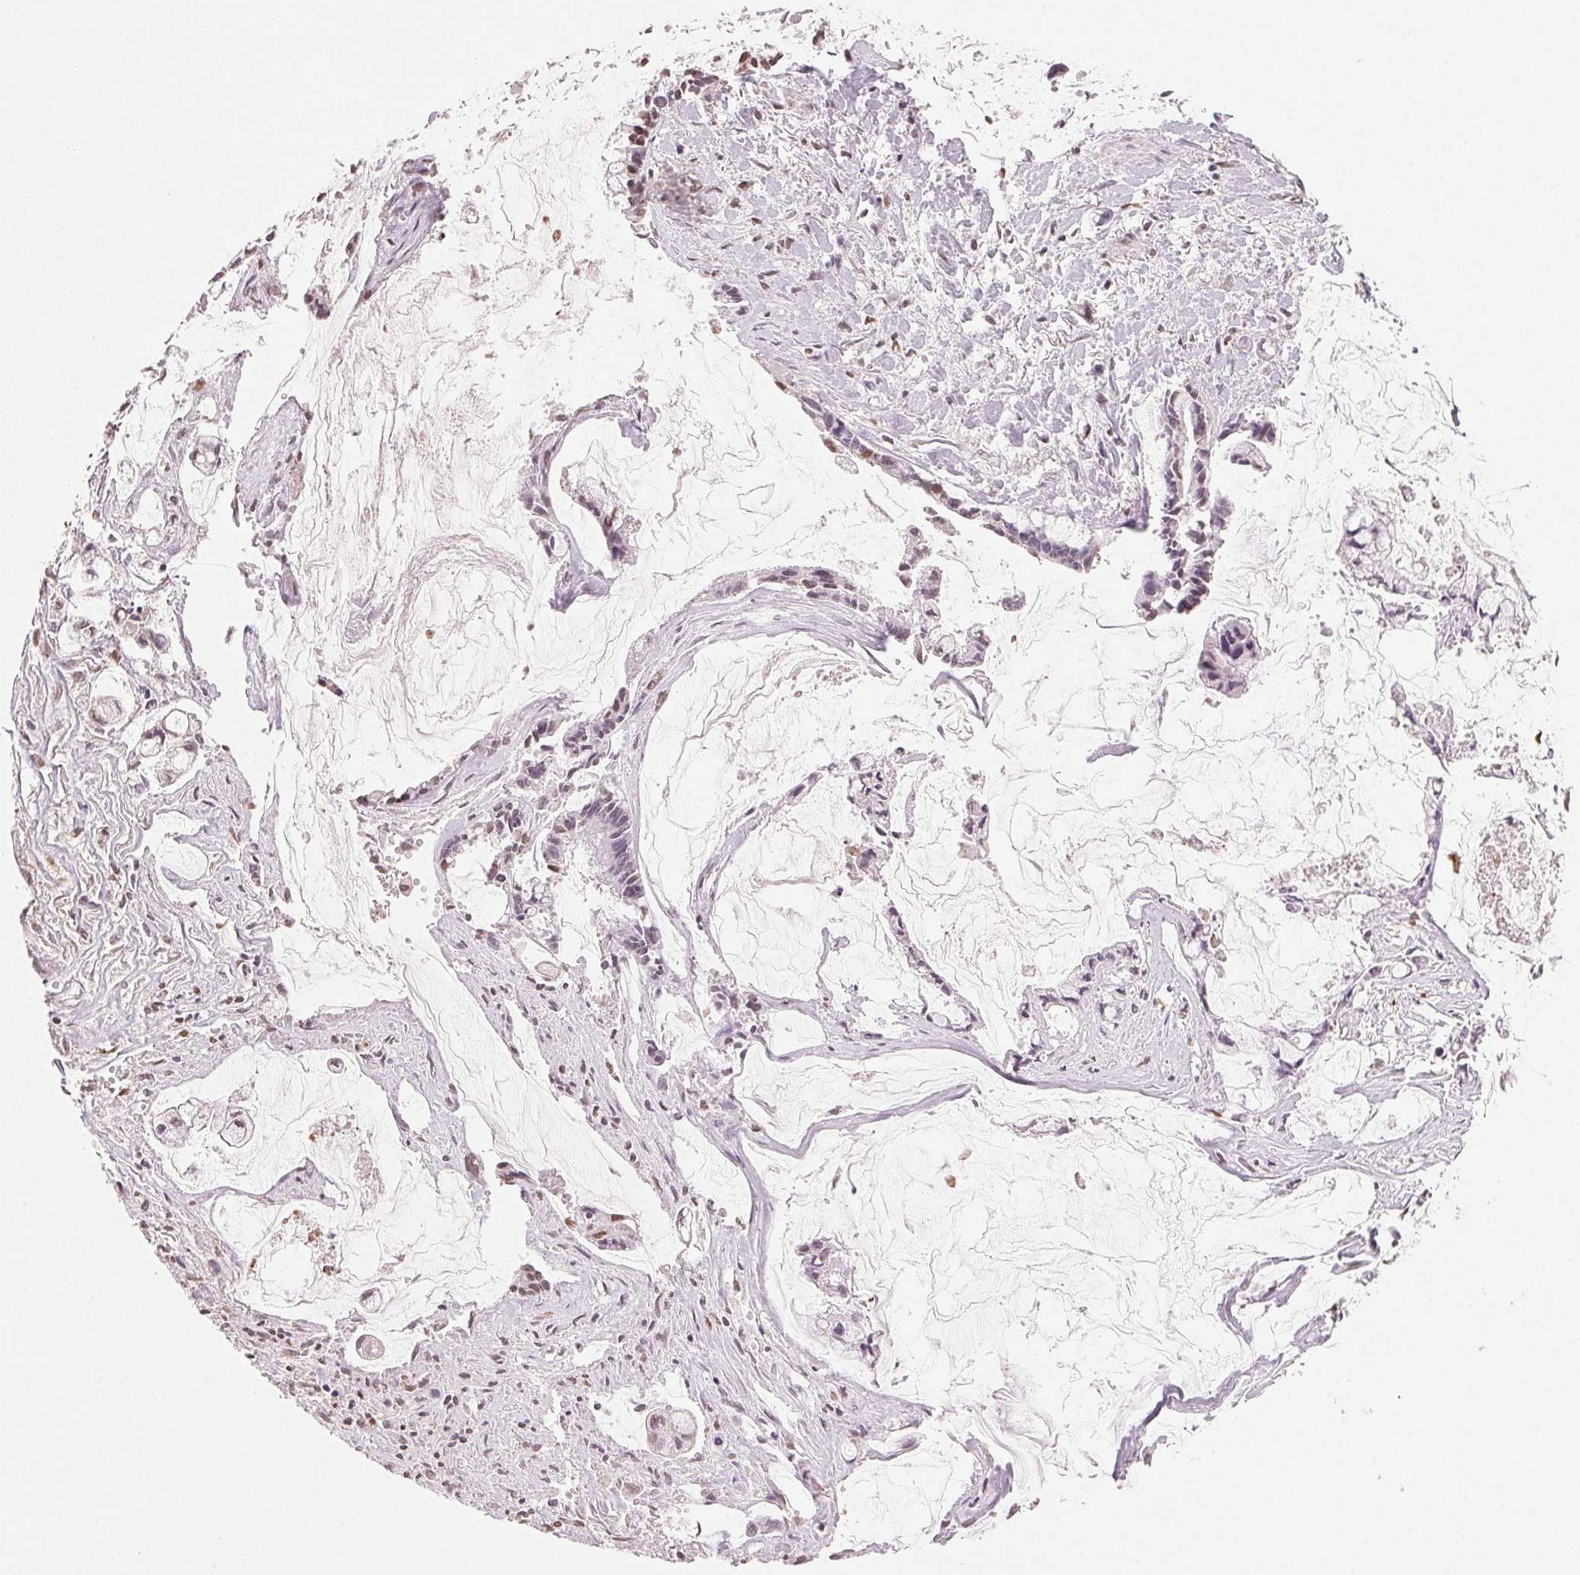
{"staining": {"intensity": "weak", "quantity": "<25%", "location": "nuclear"}, "tissue": "ovarian cancer", "cell_type": "Tumor cells", "image_type": "cancer", "snomed": [{"axis": "morphology", "description": "Cystadenocarcinoma, mucinous, NOS"}, {"axis": "topography", "description": "Ovary"}], "caption": "The image exhibits no staining of tumor cells in ovarian cancer (mucinous cystadenocarcinoma).", "gene": "TBP", "patient": {"sex": "female", "age": 90}}